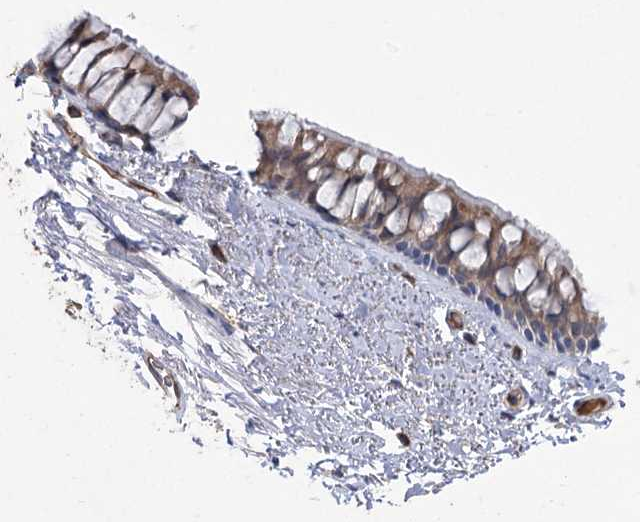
{"staining": {"intensity": "moderate", "quantity": ">75%", "location": "cytoplasmic/membranous"}, "tissue": "bronchus", "cell_type": "Respiratory epithelial cells", "image_type": "normal", "snomed": [{"axis": "morphology", "description": "Normal tissue, NOS"}, {"axis": "topography", "description": "Cartilage tissue"}, {"axis": "topography", "description": "Bronchus"}], "caption": "Immunohistochemistry micrograph of unremarkable human bronchus stained for a protein (brown), which shows medium levels of moderate cytoplasmic/membranous positivity in about >75% of respiratory epithelial cells.", "gene": "ECHDC3", "patient": {"sex": "female", "age": 73}}